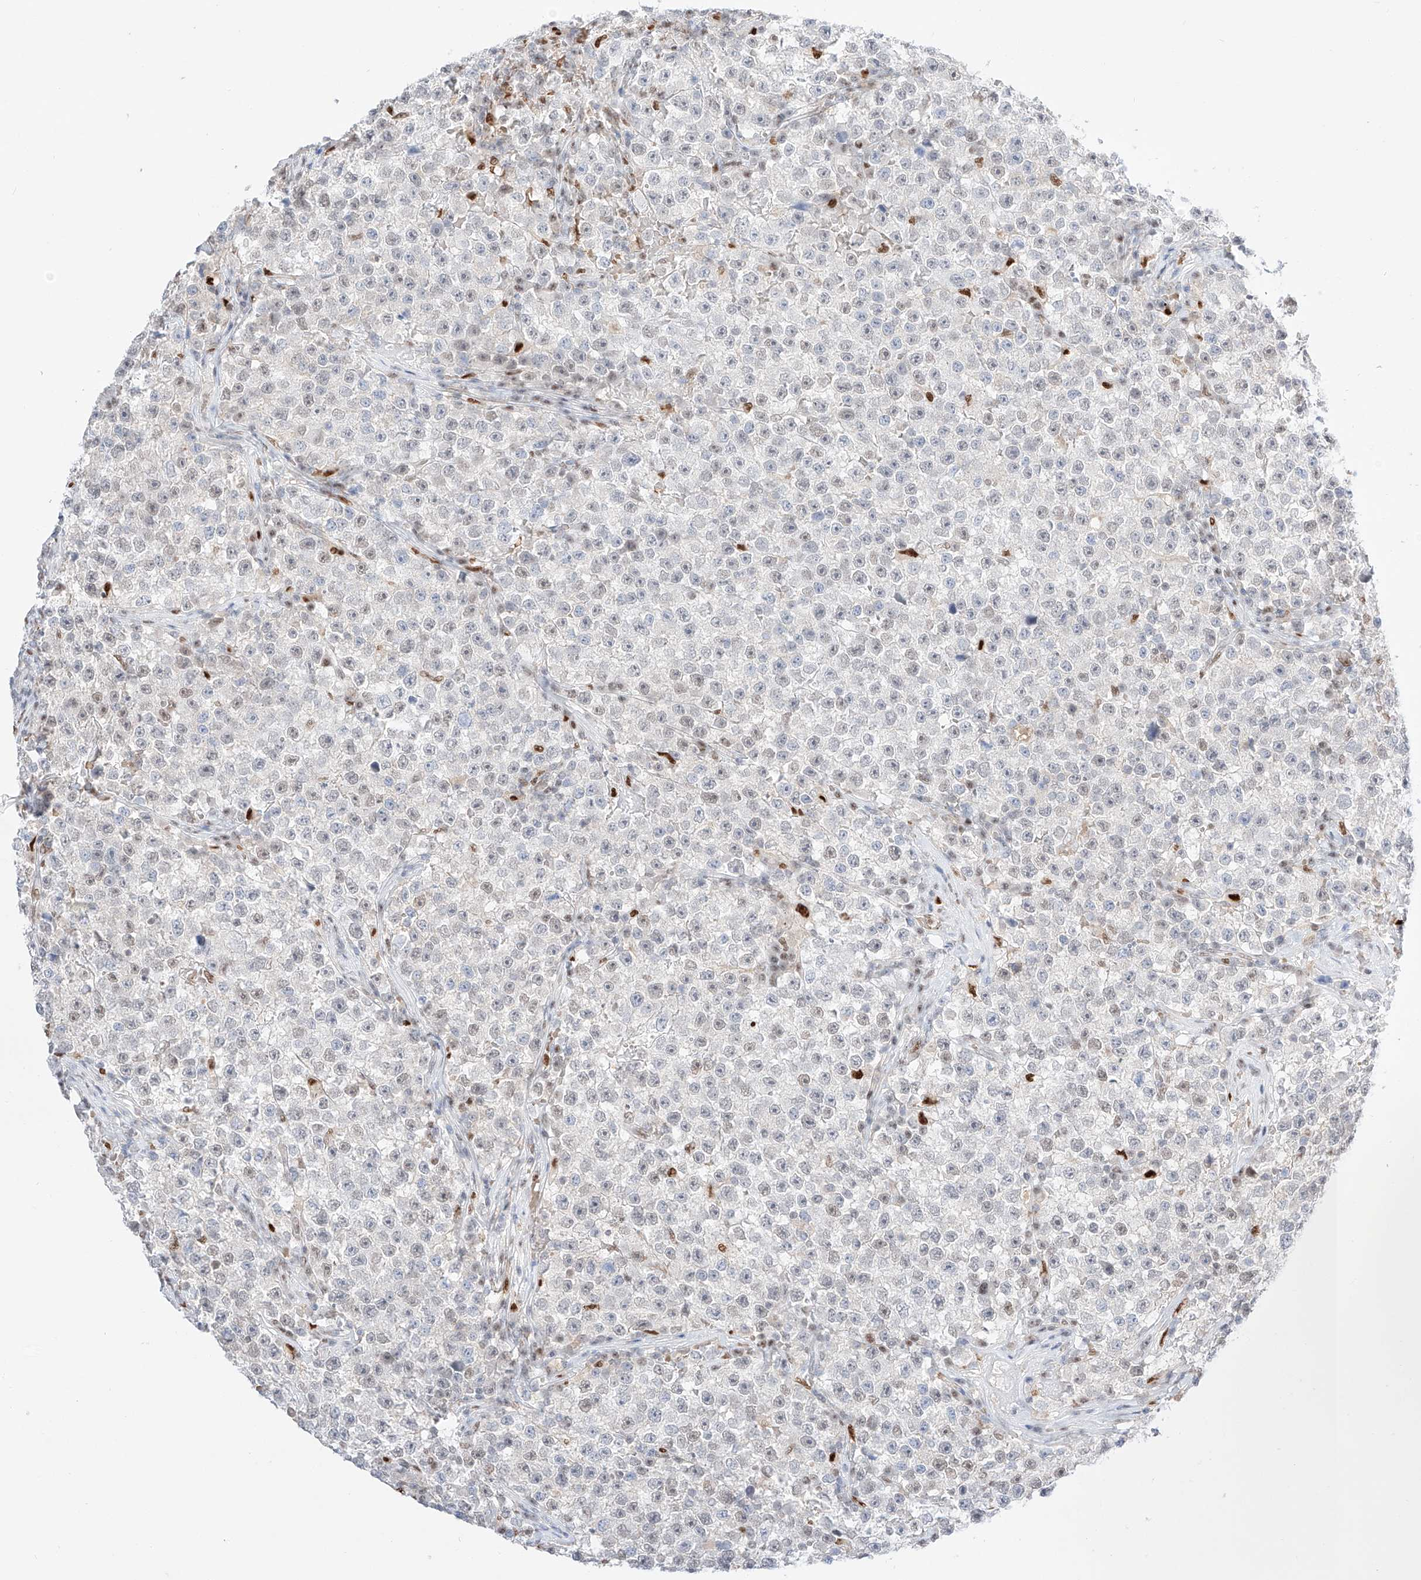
{"staining": {"intensity": "negative", "quantity": "none", "location": "none"}, "tissue": "testis cancer", "cell_type": "Tumor cells", "image_type": "cancer", "snomed": [{"axis": "morphology", "description": "Seminoma, NOS"}, {"axis": "topography", "description": "Testis"}], "caption": "An image of testis cancer stained for a protein demonstrates no brown staining in tumor cells.", "gene": "APIP", "patient": {"sex": "male", "age": 22}}